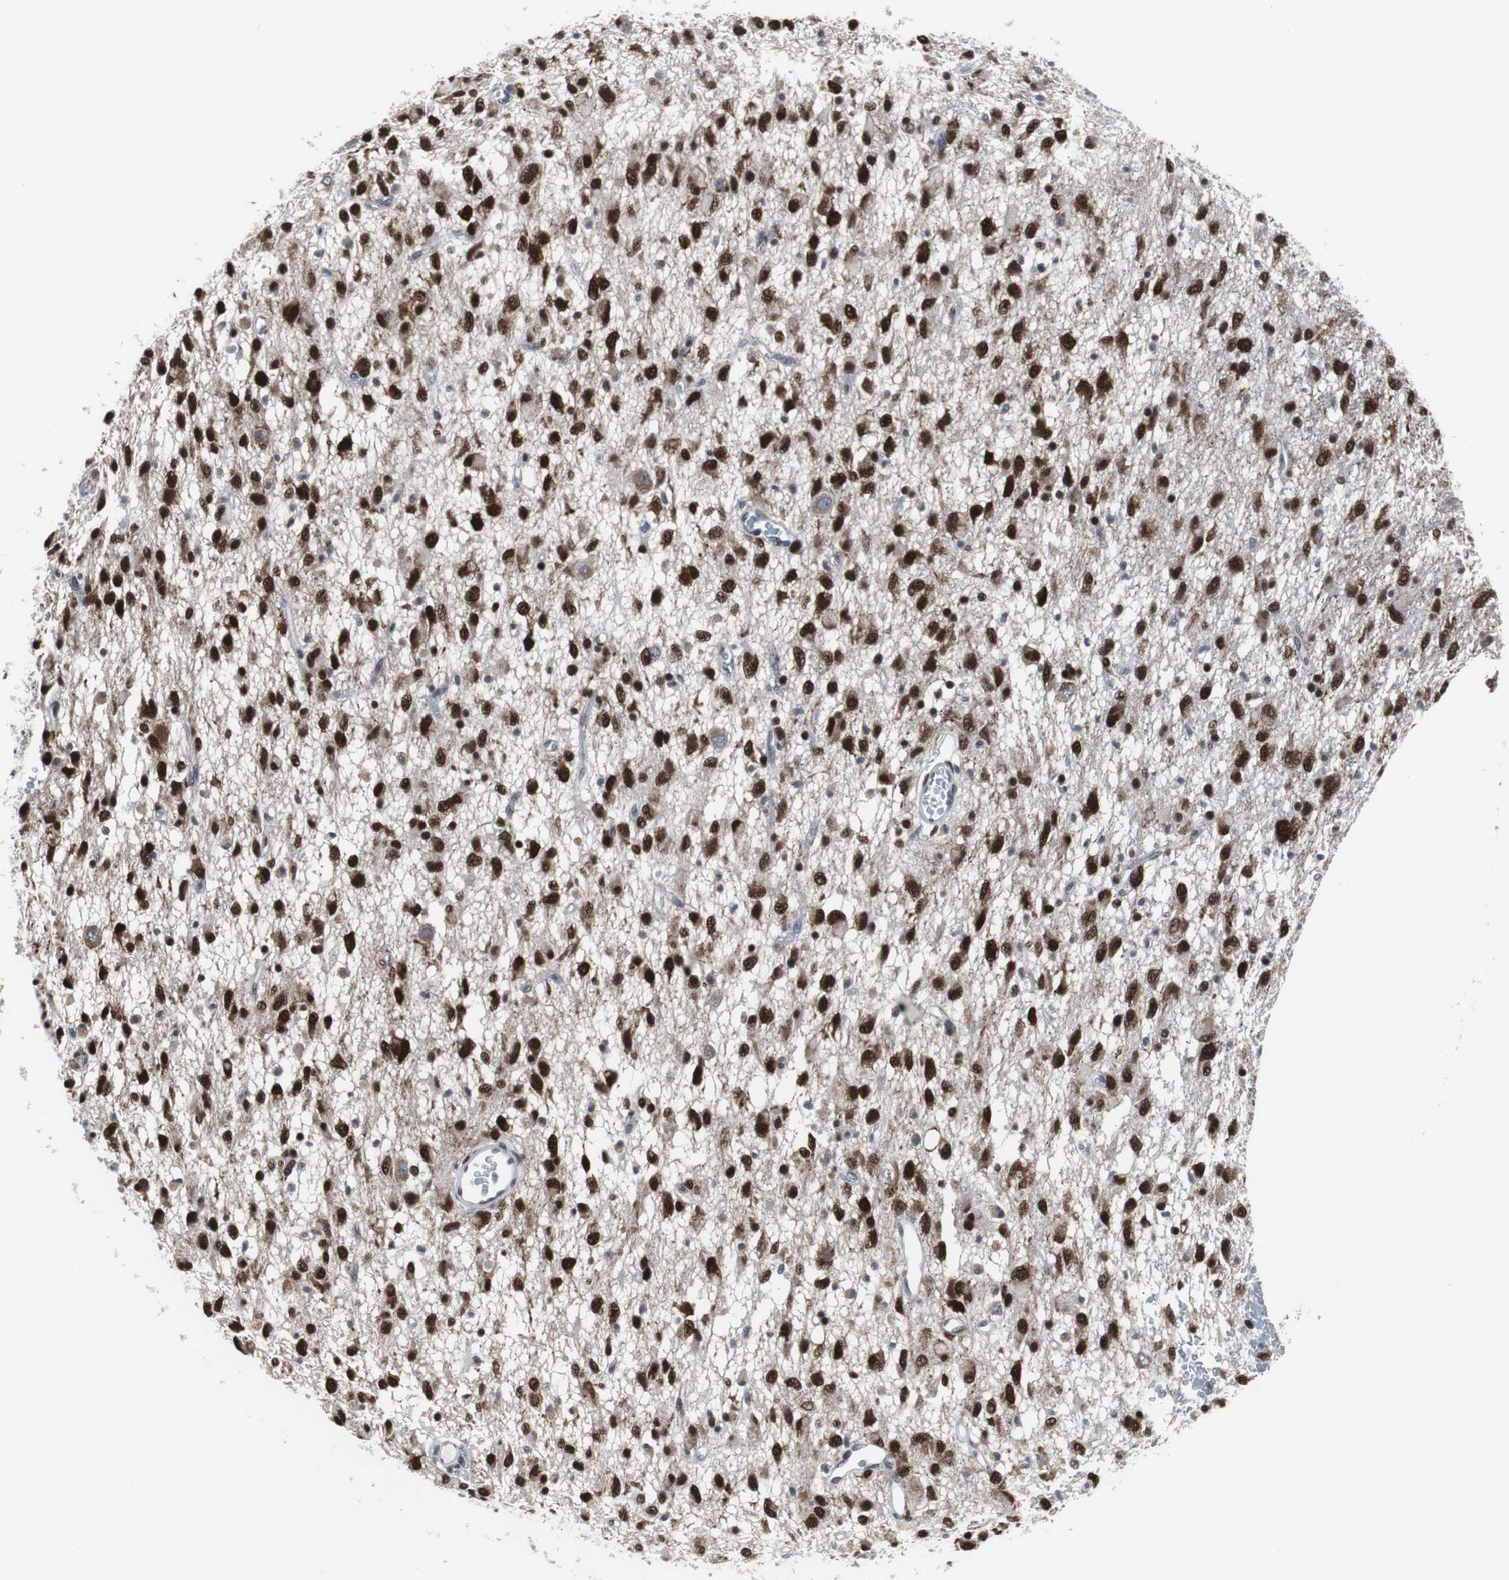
{"staining": {"intensity": "strong", "quantity": ">75%", "location": "cytoplasmic/membranous,nuclear"}, "tissue": "glioma", "cell_type": "Tumor cells", "image_type": "cancer", "snomed": [{"axis": "morphology", "description": "Glioma, malignant, Low grade"}, {"axis": "topography", "description": "Brain"}], "caption": "DAB immunohistochemical staining of human malignant glioma (low-grade) demonstrates strong cytoplasmic/membranous and nuclear protein staining in approximately >75% of tumor cells.", "gene": "ZHX2", "patient": {"sex": "male", "age": 77}}